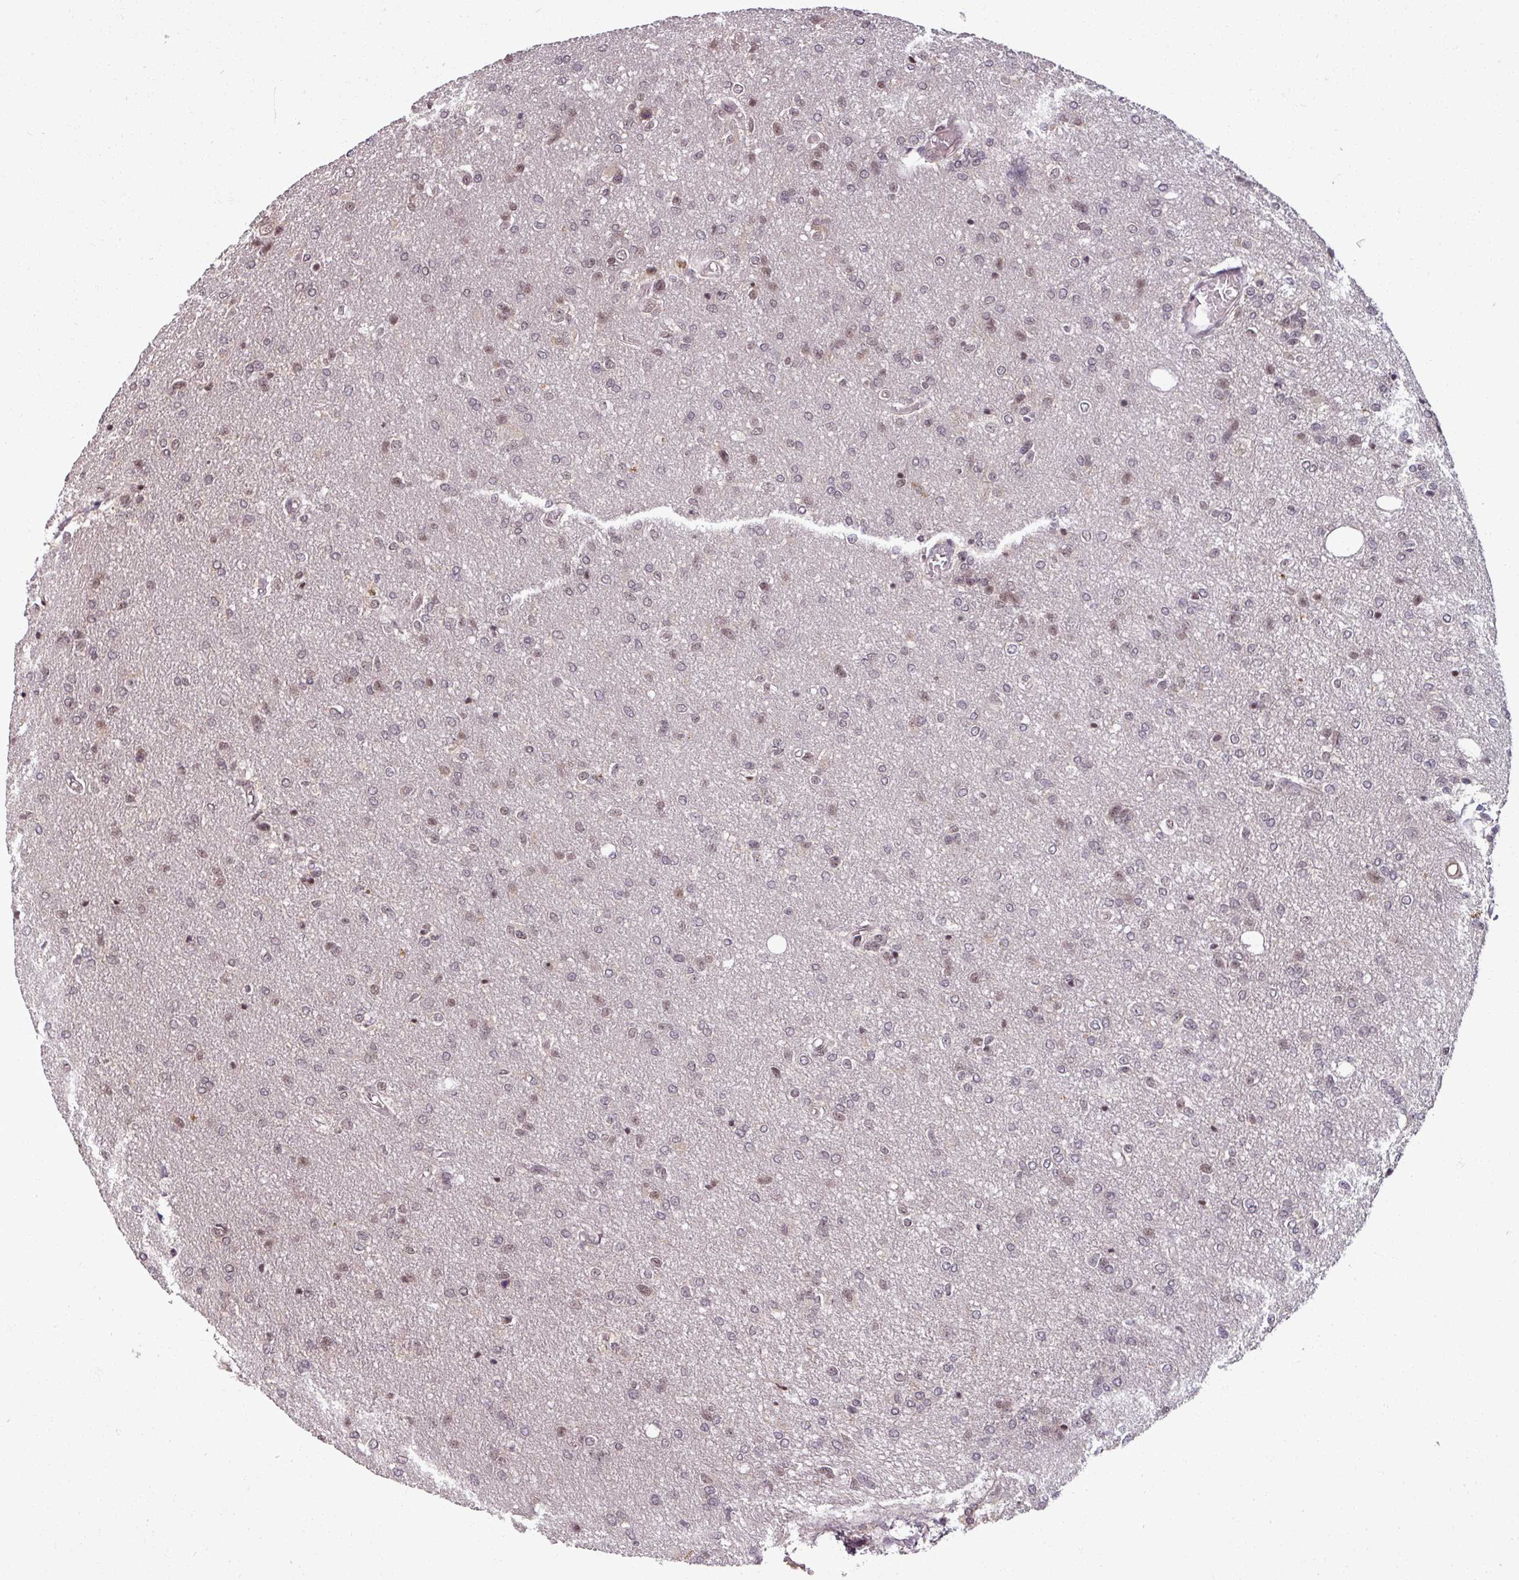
{"staining": {"intensity": "weak", "quantity": "<25%", "location": "nuclear"}, "tissue": "glioma", "cell_type": "Tumor cells", "image_type": "cancer", "snomed": [{"axis": "morphology", "description": "Glioma, malignant, Low grade"}, {"axis": "topography", "description": "Brain"}], "caption": "DAB immunohistochemical staining of low-grade glioma (malignant) reveals no significant staining in tumor cells. (Stains: DAB immunohistochemistry (IHC) with hematoxylin counter stain, Microscopy: brightfield microscopy at high magnification).", "gene": "POLR2G", "patient": {"sex": "male", "age": 26}}